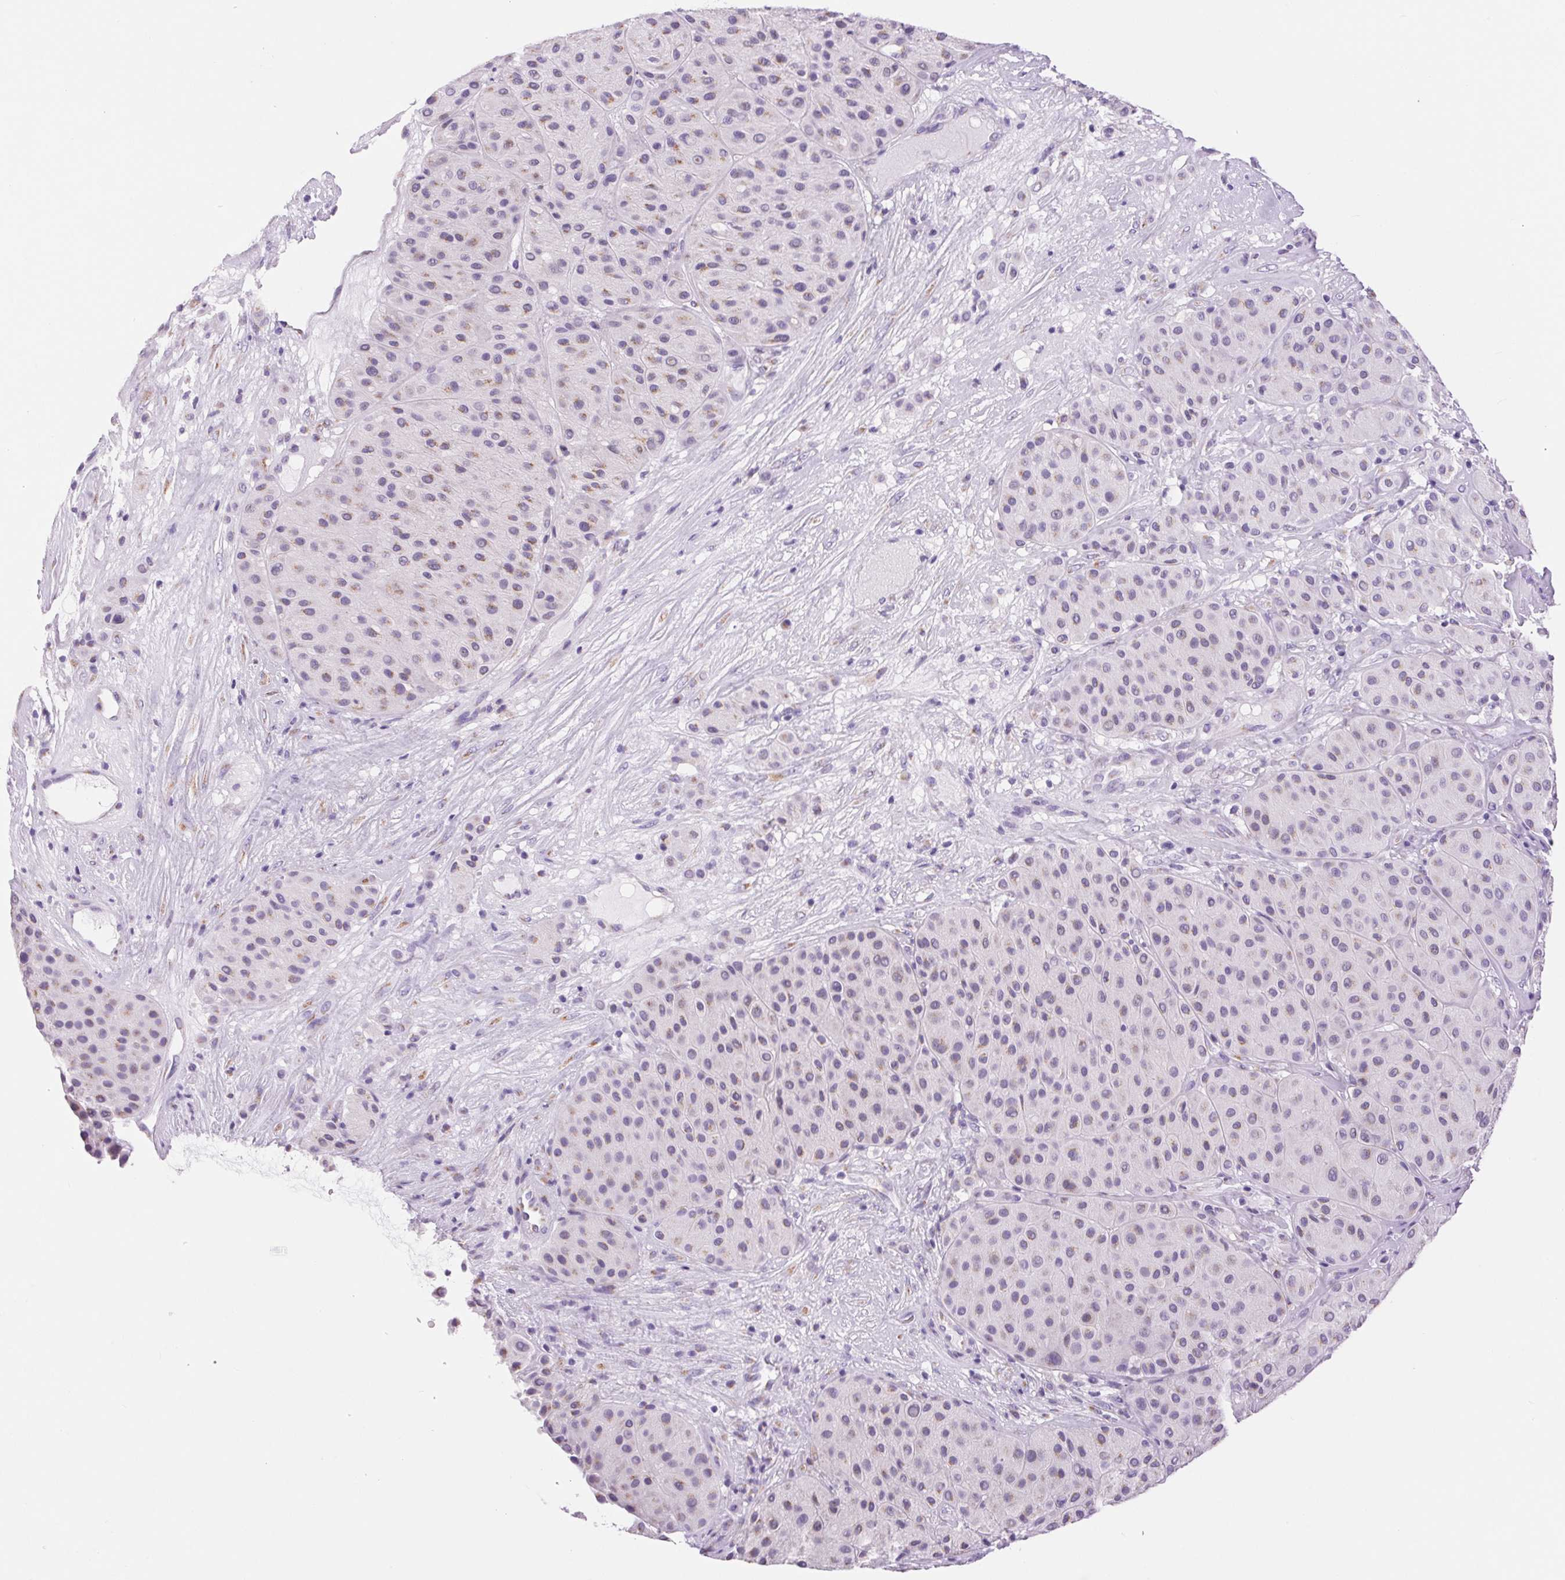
{"staining": {"intensity": "negative", "quantity": "none", "location": "none"}, "tissue": "melanoma", "cell_type": "Tumor cells", "image_type": "cancer", "snomed": [{"axis": "morphology", "description": "Malignant melanoma, Metastatic site"}, {"axis": "topography", "description": "Smooth muscle"}], "caption": "Immunohistochemistry micrograph of human malignant melanoma (metastatic site) stained for a protein (brown), which exhibits no staining in tumor cells.", "gene": "SERPINB3", "patient": {"sex": "male", "age": 41}}